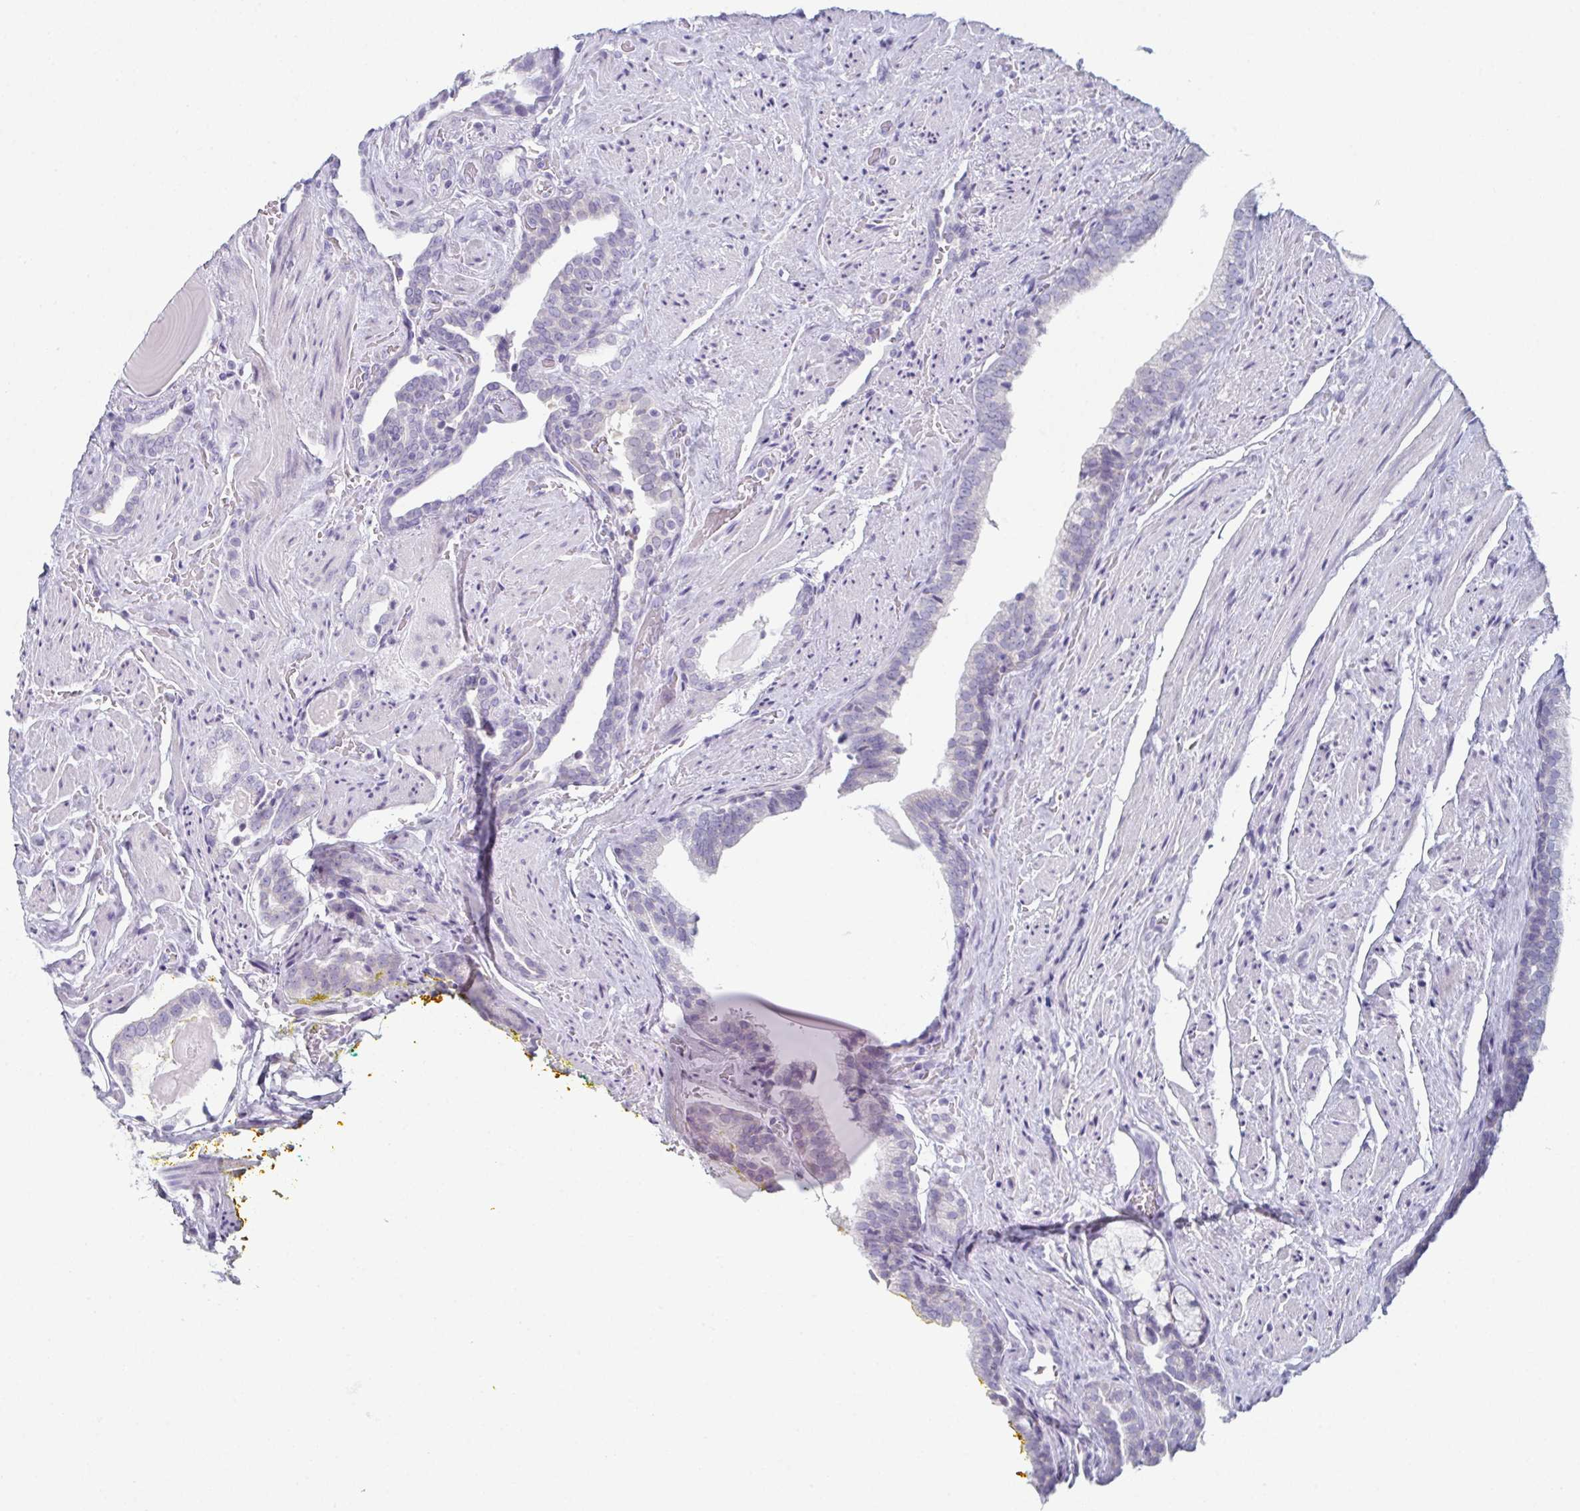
{"staining": {"intensity": "negative", "quantity": "none", "location": "none"}, "tissue": "prostate cancer", "cell_type": "Tumor cells", "image_type": "cancer", "snomed": [{"axis": "morphology", "description": "Adenocarcinoma, High grade"}, {"axis": "topography", "description": "Prostate"}], "caption": "Tumor cells are negative for protein expression in human prostate adenocarcinoma (high-grade). (DAB immunohistochemistry visualized using brightfield microscopy, high magnification).", "gene": "ENKUR", "patient": {"sex": "male", "age": 65}}